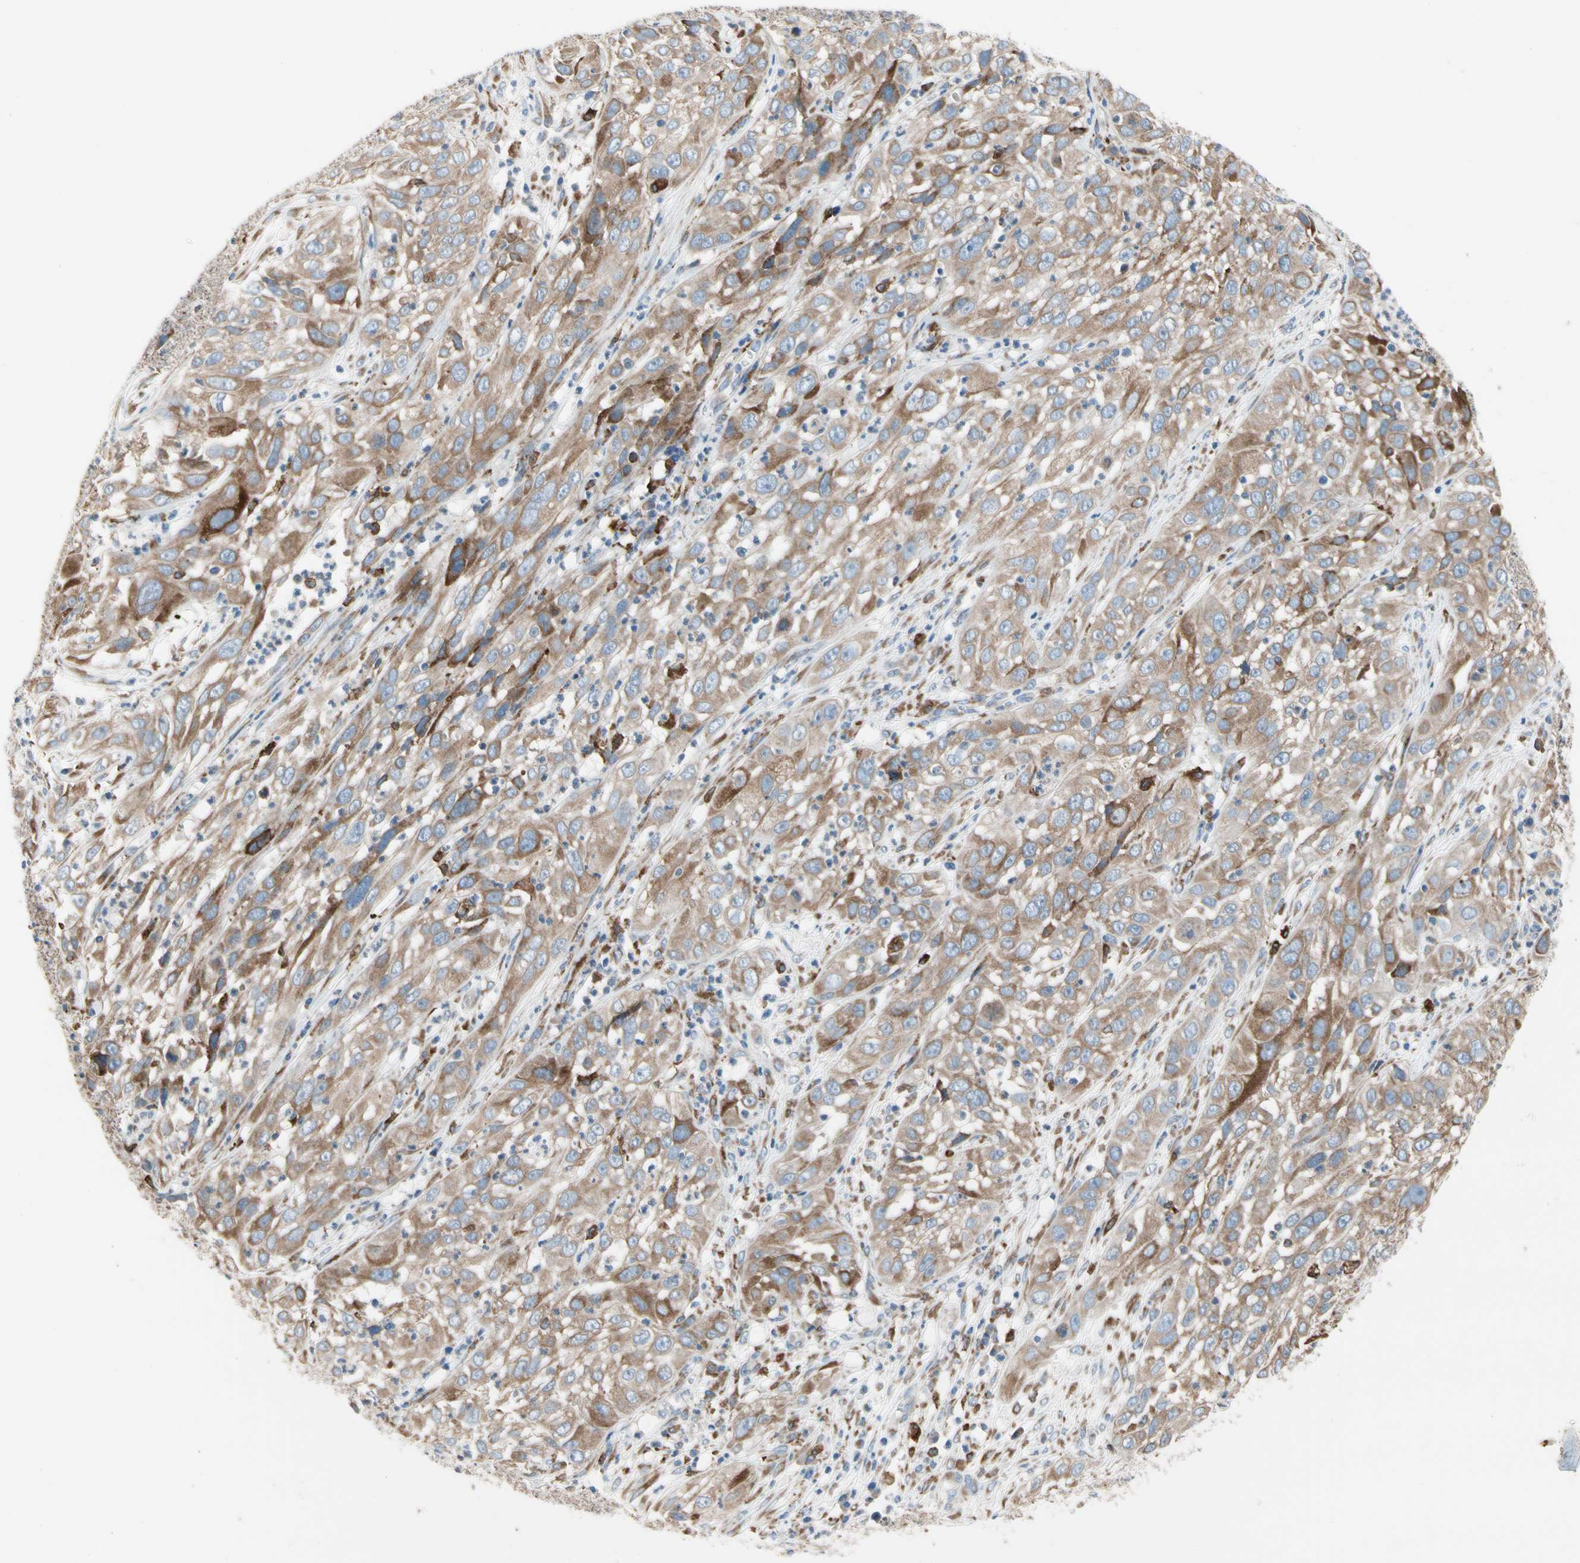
{"staining": {"intensity": "moderate", "quantity": ">75%", "location": "cytoplasmic/membranous"}, "tissue": "cervical cancer", "cell_type": "Tumor cells", "image_type": "cancer", "snomed": [{"axis": "morphology", "description": "Squamous cell carcinoma, NOS"}, {"axis": "topography", "description": "Cervix"}], "caption": "DAB immunohistochemical staining of cervical cancer displays moderate cytoplasmic/membranous protein staining in about >75% of tumor cells.", "gene": "LRPAP1", "patient": {"sex": "female", "age": 32}}